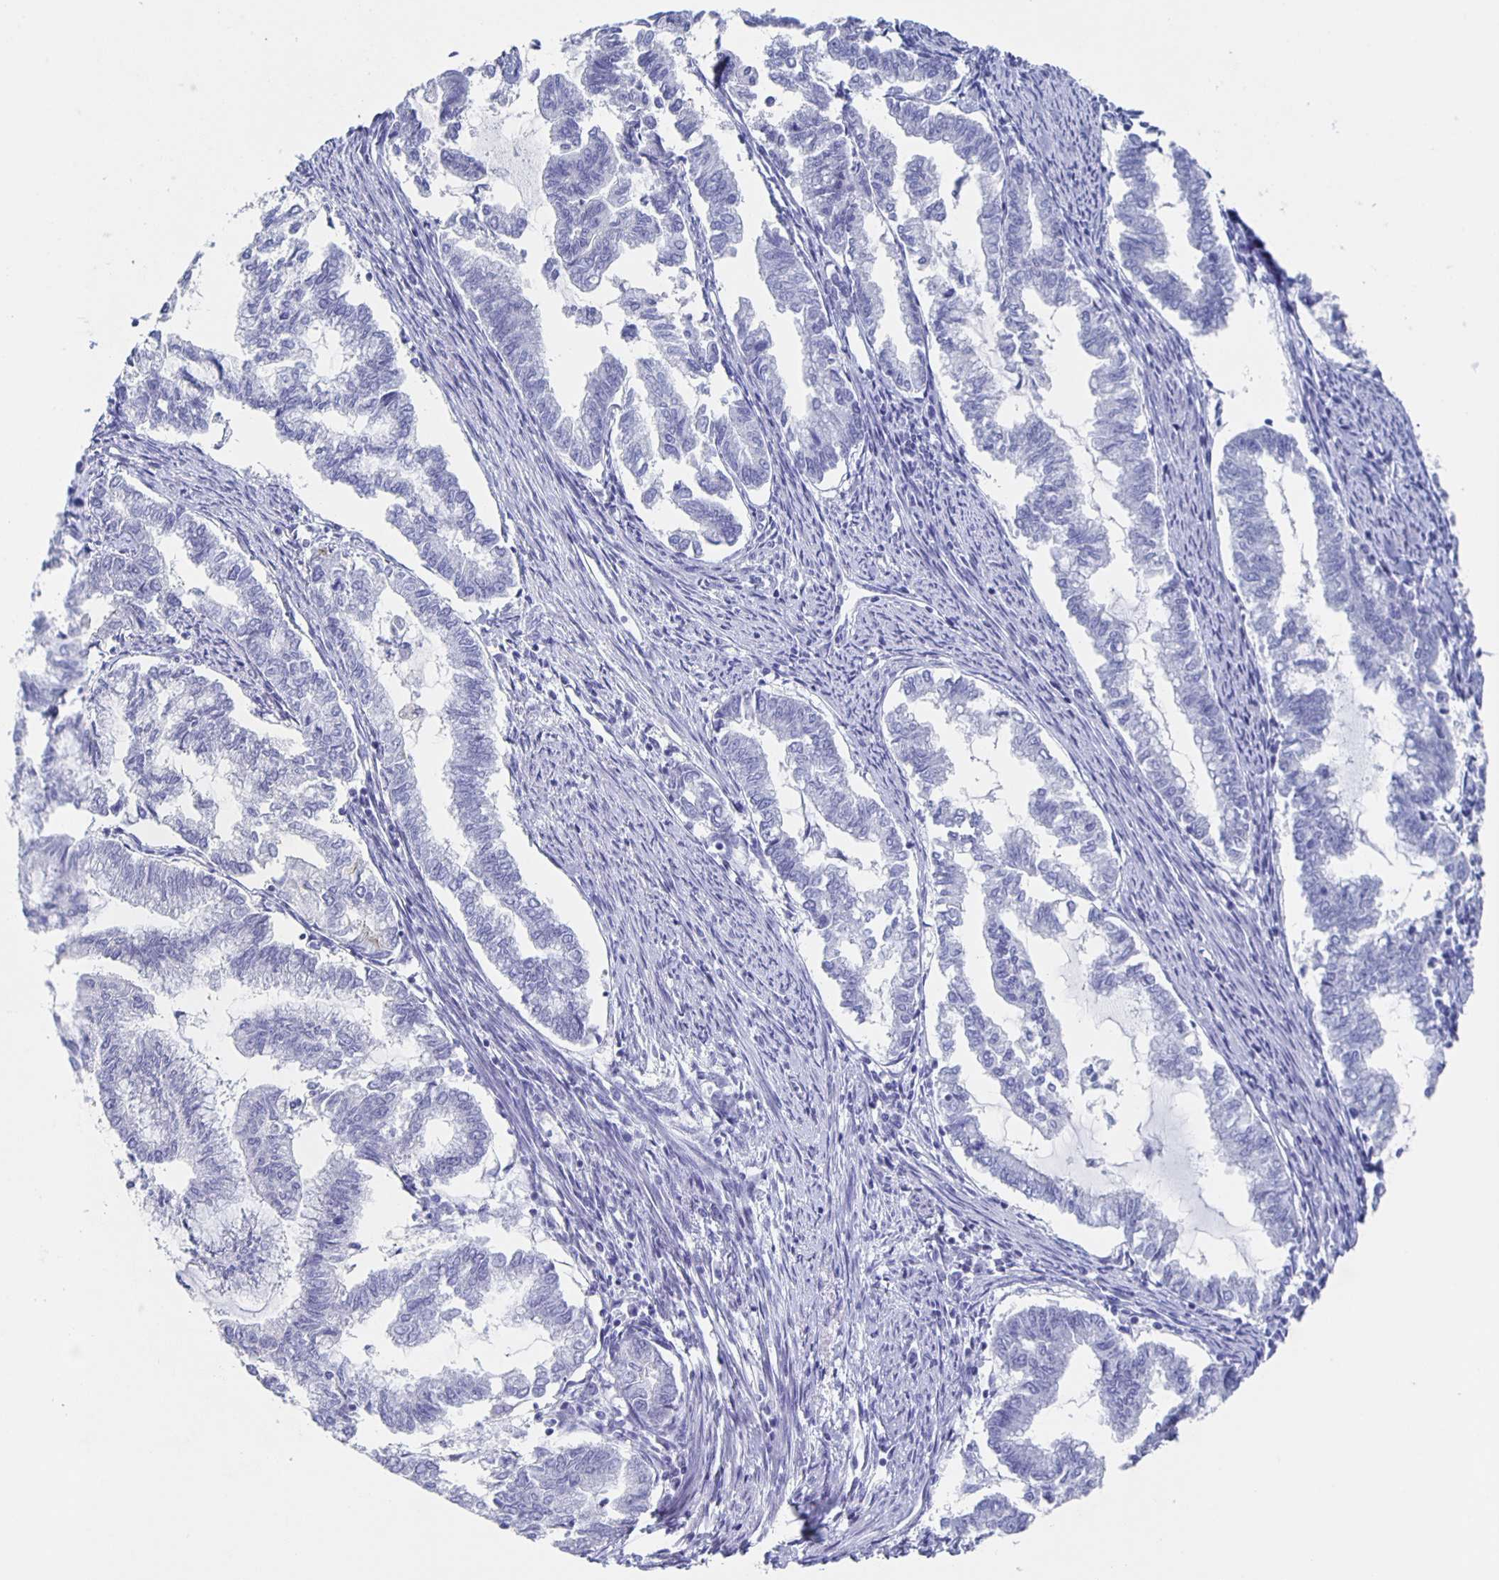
{"staining": {"intensity": "negative", "quantity": "none", "location": "none"}, "tissue": "endometrial cancer", "cell_type": "Tumor cells", "image_type": "cancer", "snomed": [{"axis": "morphology", "description": "Adenocarcinoma, NOS"}, {"axis": "topography", "description": "Endometrium"}], "caption": "DAB immunohistochemical staining of human endometrial cancer shows no significant expression in tumor cells. The staining is performed using DAB brown chromogen with nuclei counter-stained in using hematoxylin.", "gene": "SLC34A2", "patient": {"sex": "female", "age": 79}}